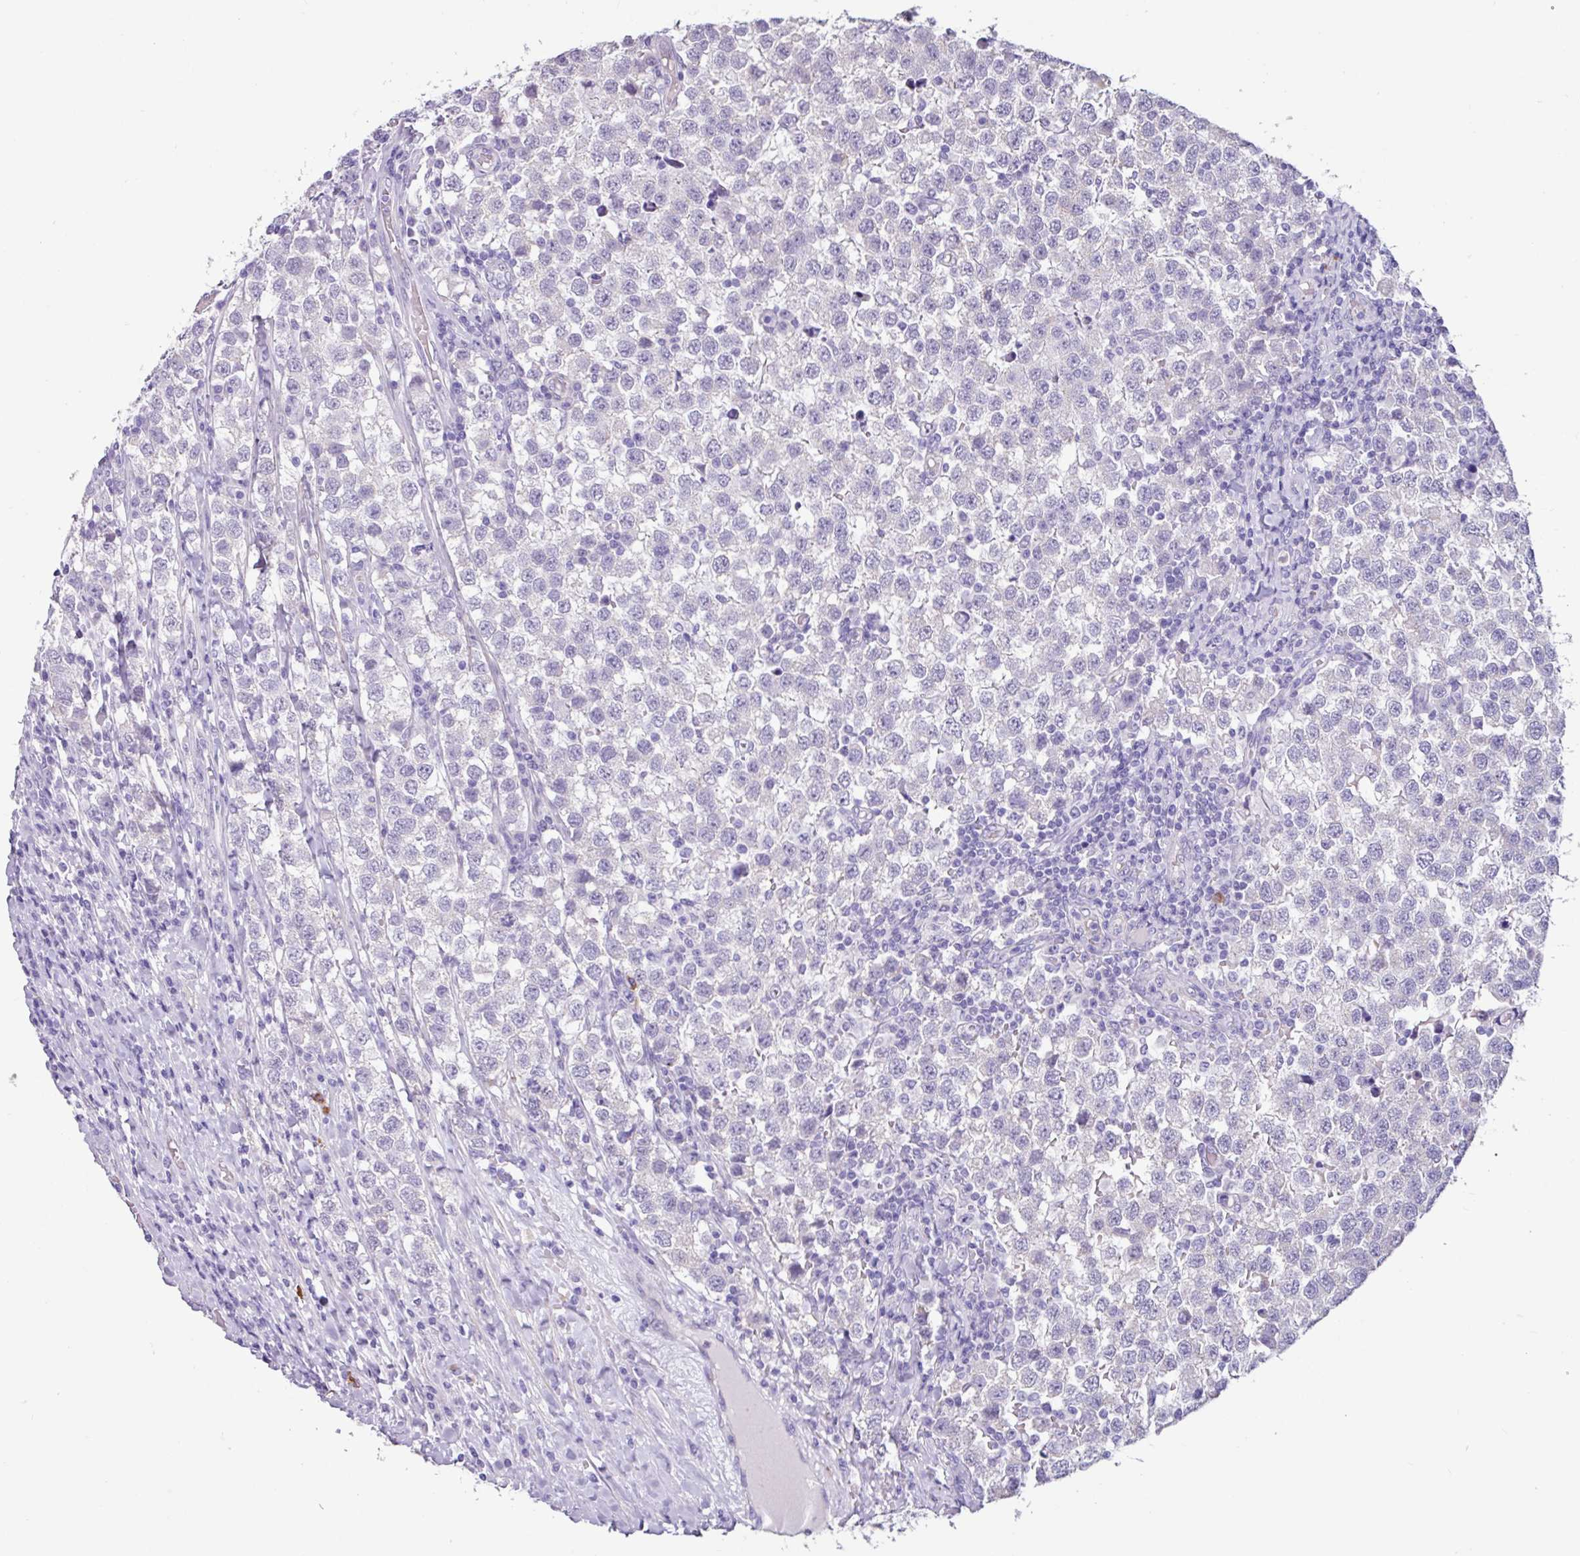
{"staining": {"intensity": "negative", "quantity": "none", "location": "none"}, "tissue": "testis cancer", "cell_type": "Tumor cells", "image_type": "cancer", "snomed": [{"axis": "morphology", "description": "Seminoma, NOS"}, {"axis": "topography", "description": "Testis"}], "caption": "Tumor cells are negative for protein expression in human testis cancer (seminoma).", "gene": "OTX1", "patient": {"sex": "male", "age": 34}}